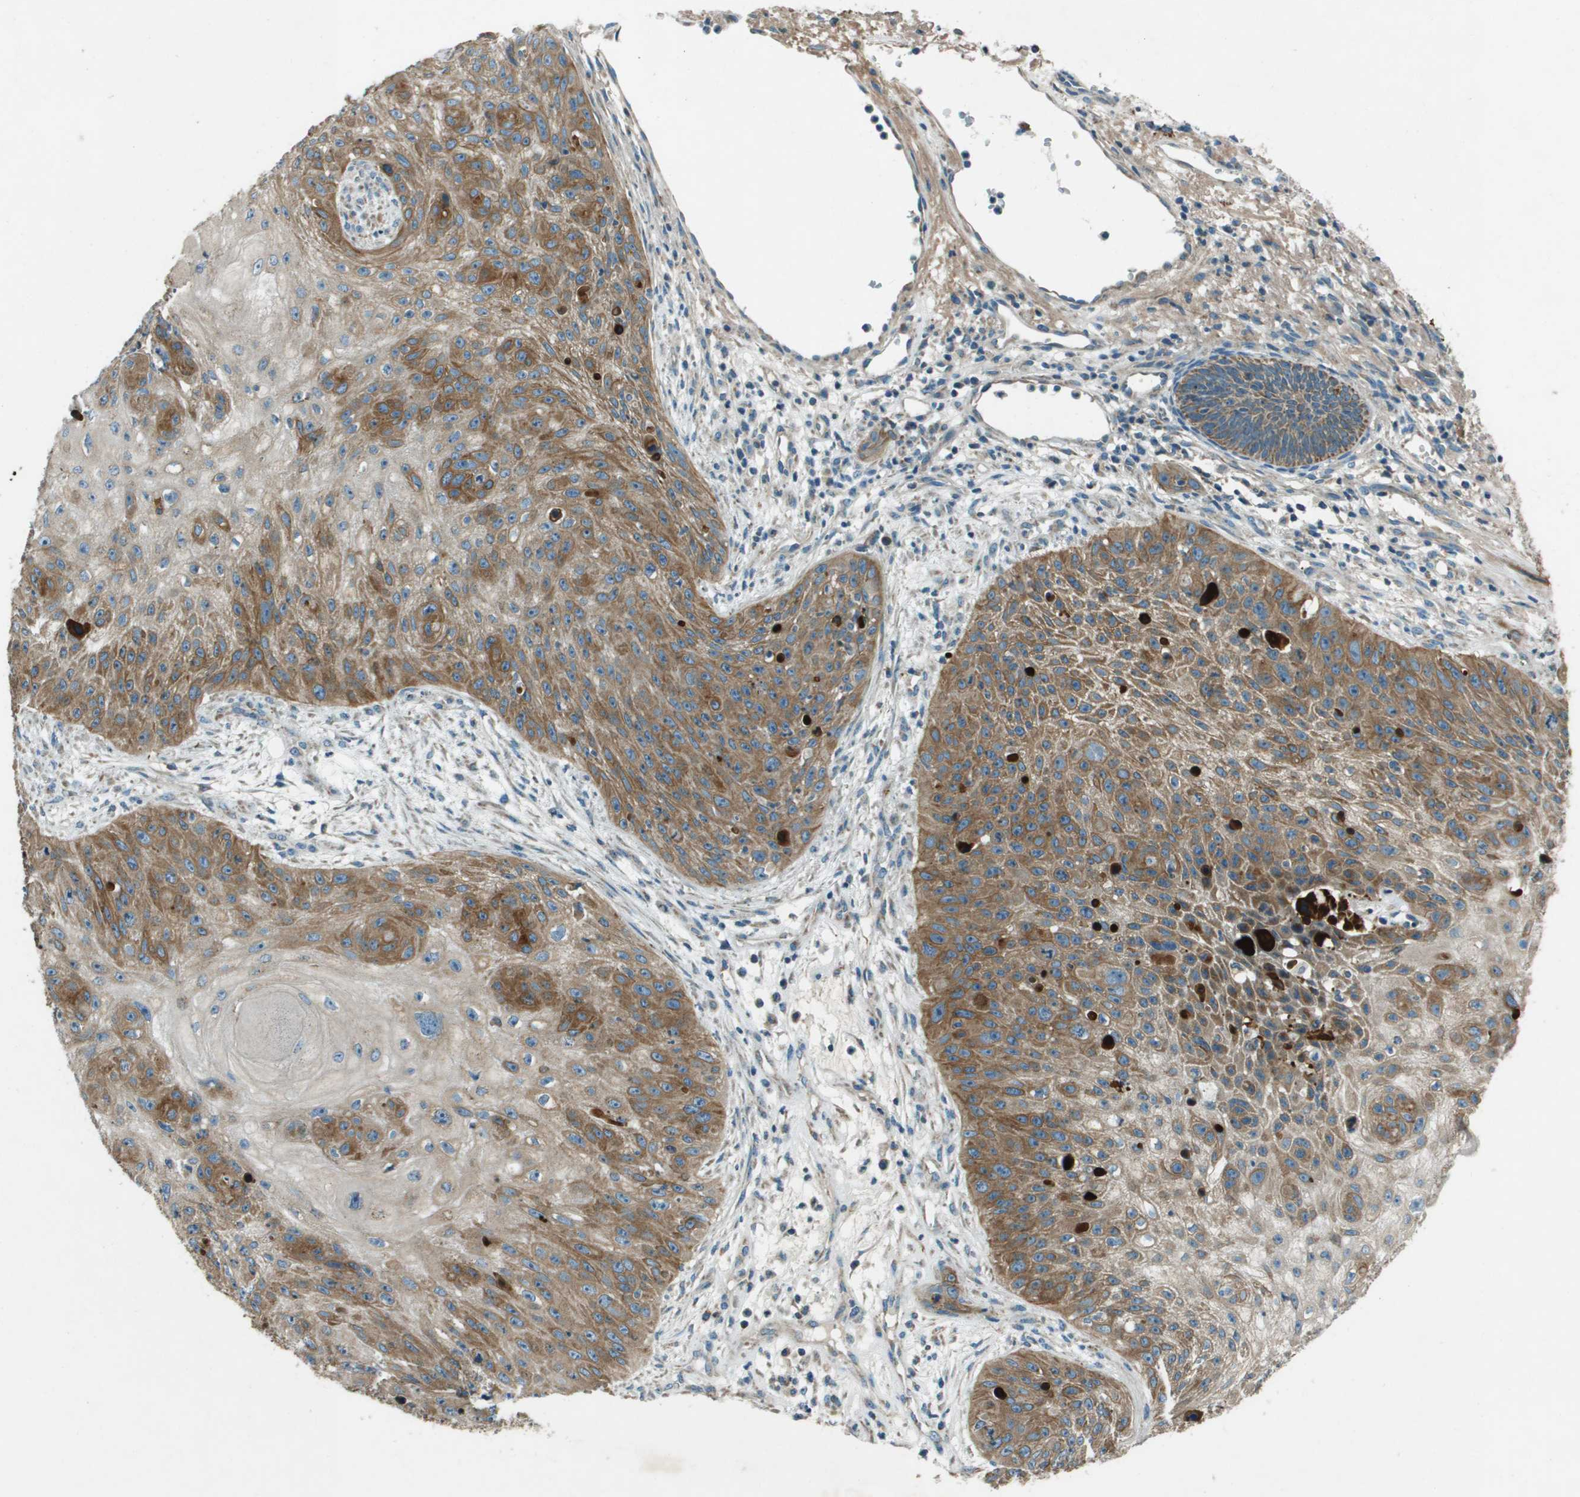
{"staining": {"intensity": "moderate", "quantity": ">75%", "location": "cytoplasmic/membranous"}, "tissue": "skin cancer", "cell_type": "Tumor cells", "image_type": "cancer", "snomed": [{"axis": "morphology", "description": "Squamous cell carcinoma, NOS"}, {"axis": "topography", "description": "Skin"}], "caption": "Immunohistochemistry (IHC) of squamous cell carcinoma (skin) displays medium levels of moderate cytoplasmic/membranous staining in approximately >75% of tumor cells.", "gene": "MIGA1", "patient": {"sex": "female", "age": 80}}